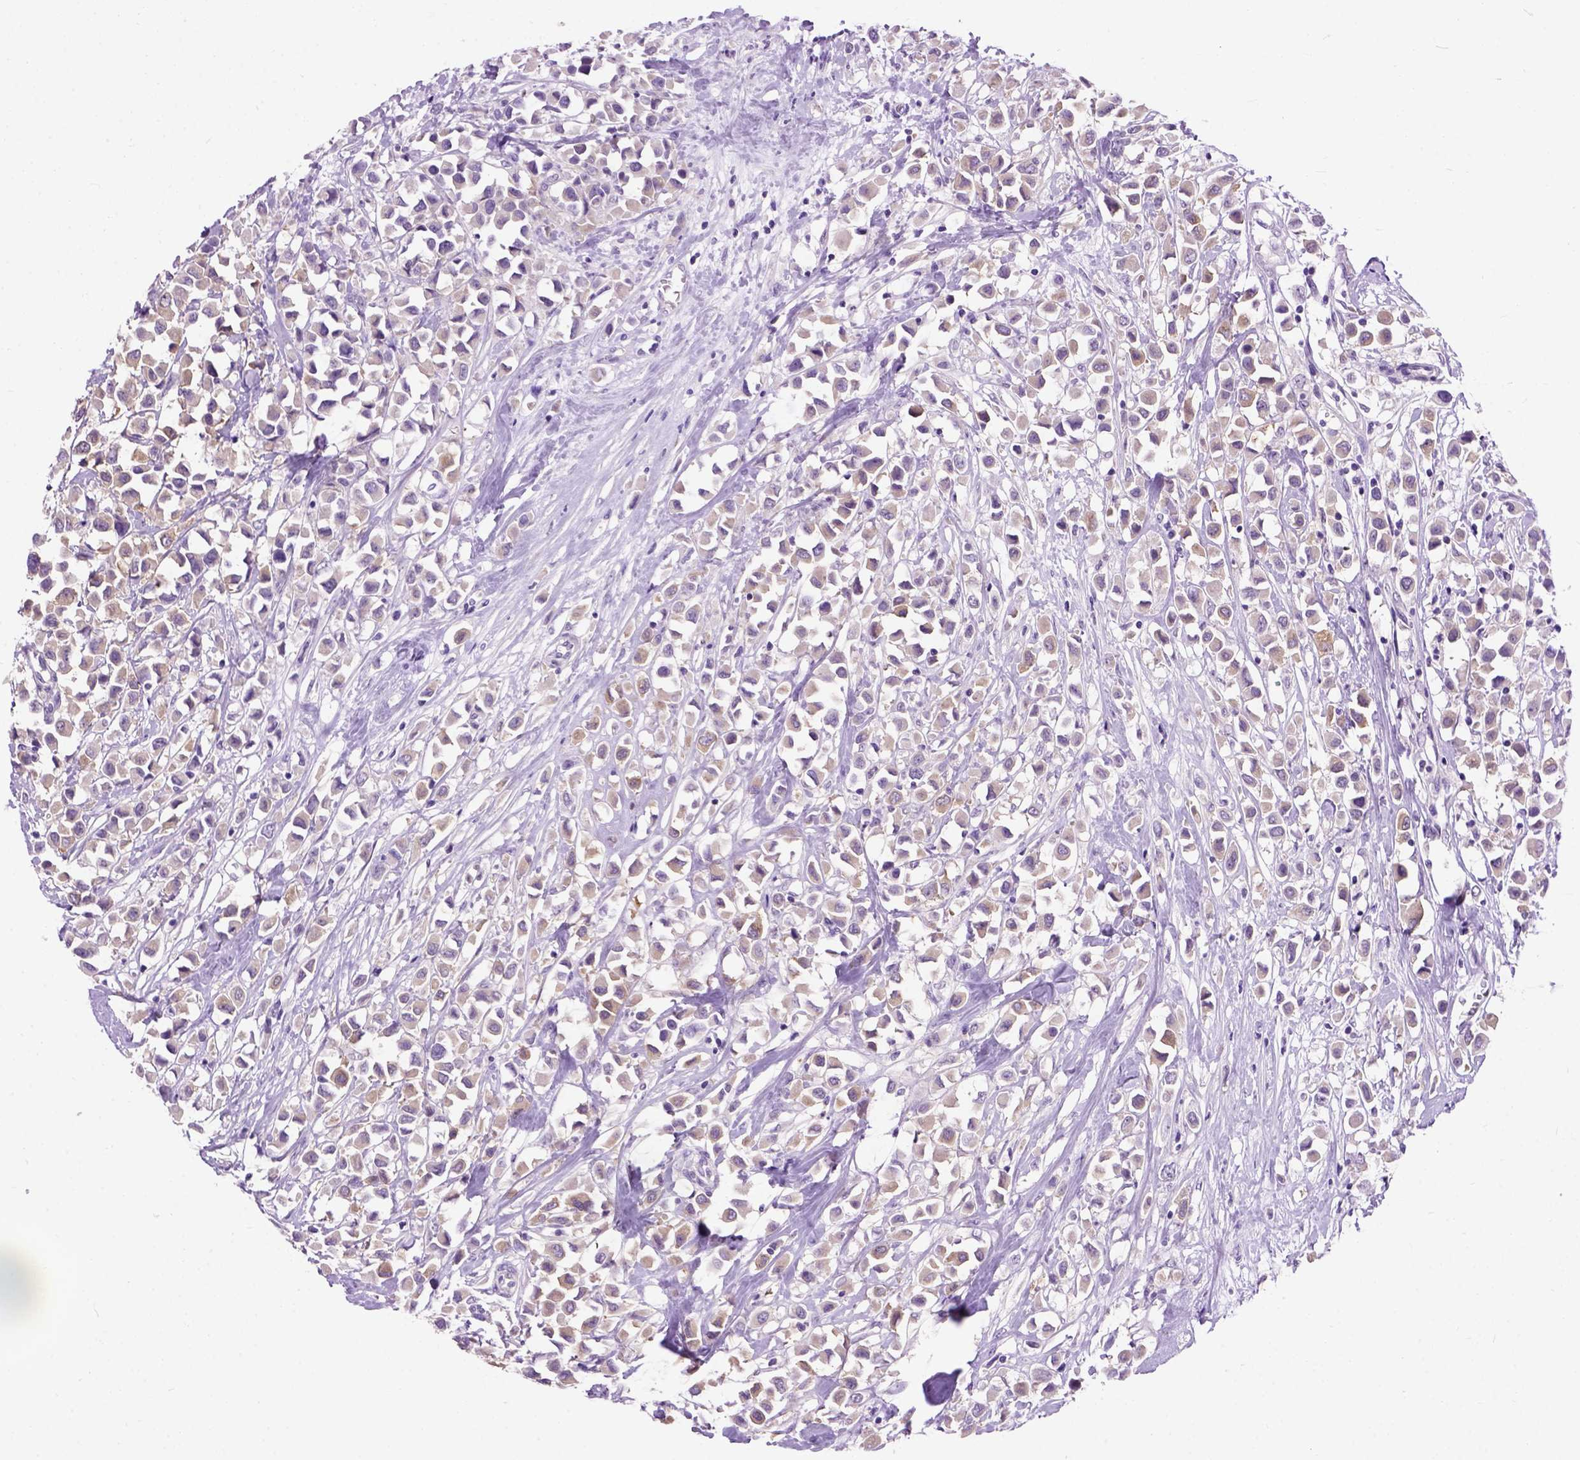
{"staining": {"intensity": "weak", "quantity": "<25%", "location": "cytoplasmic/membranous"}, "tissue": "breast cancer", "cell_type": "Tumor cells", "image_type": "cancer", "snomed": [{"axis": "morphology", "description": "Duct carcinoma"}, {"axis": "topography", "description": "Breast"}], "caption": "A photomicrograph of human breast cancer is negative for staining in tumor cells.", "gene": "MAPT", "patient": {"sex": "female", "age": 61}}